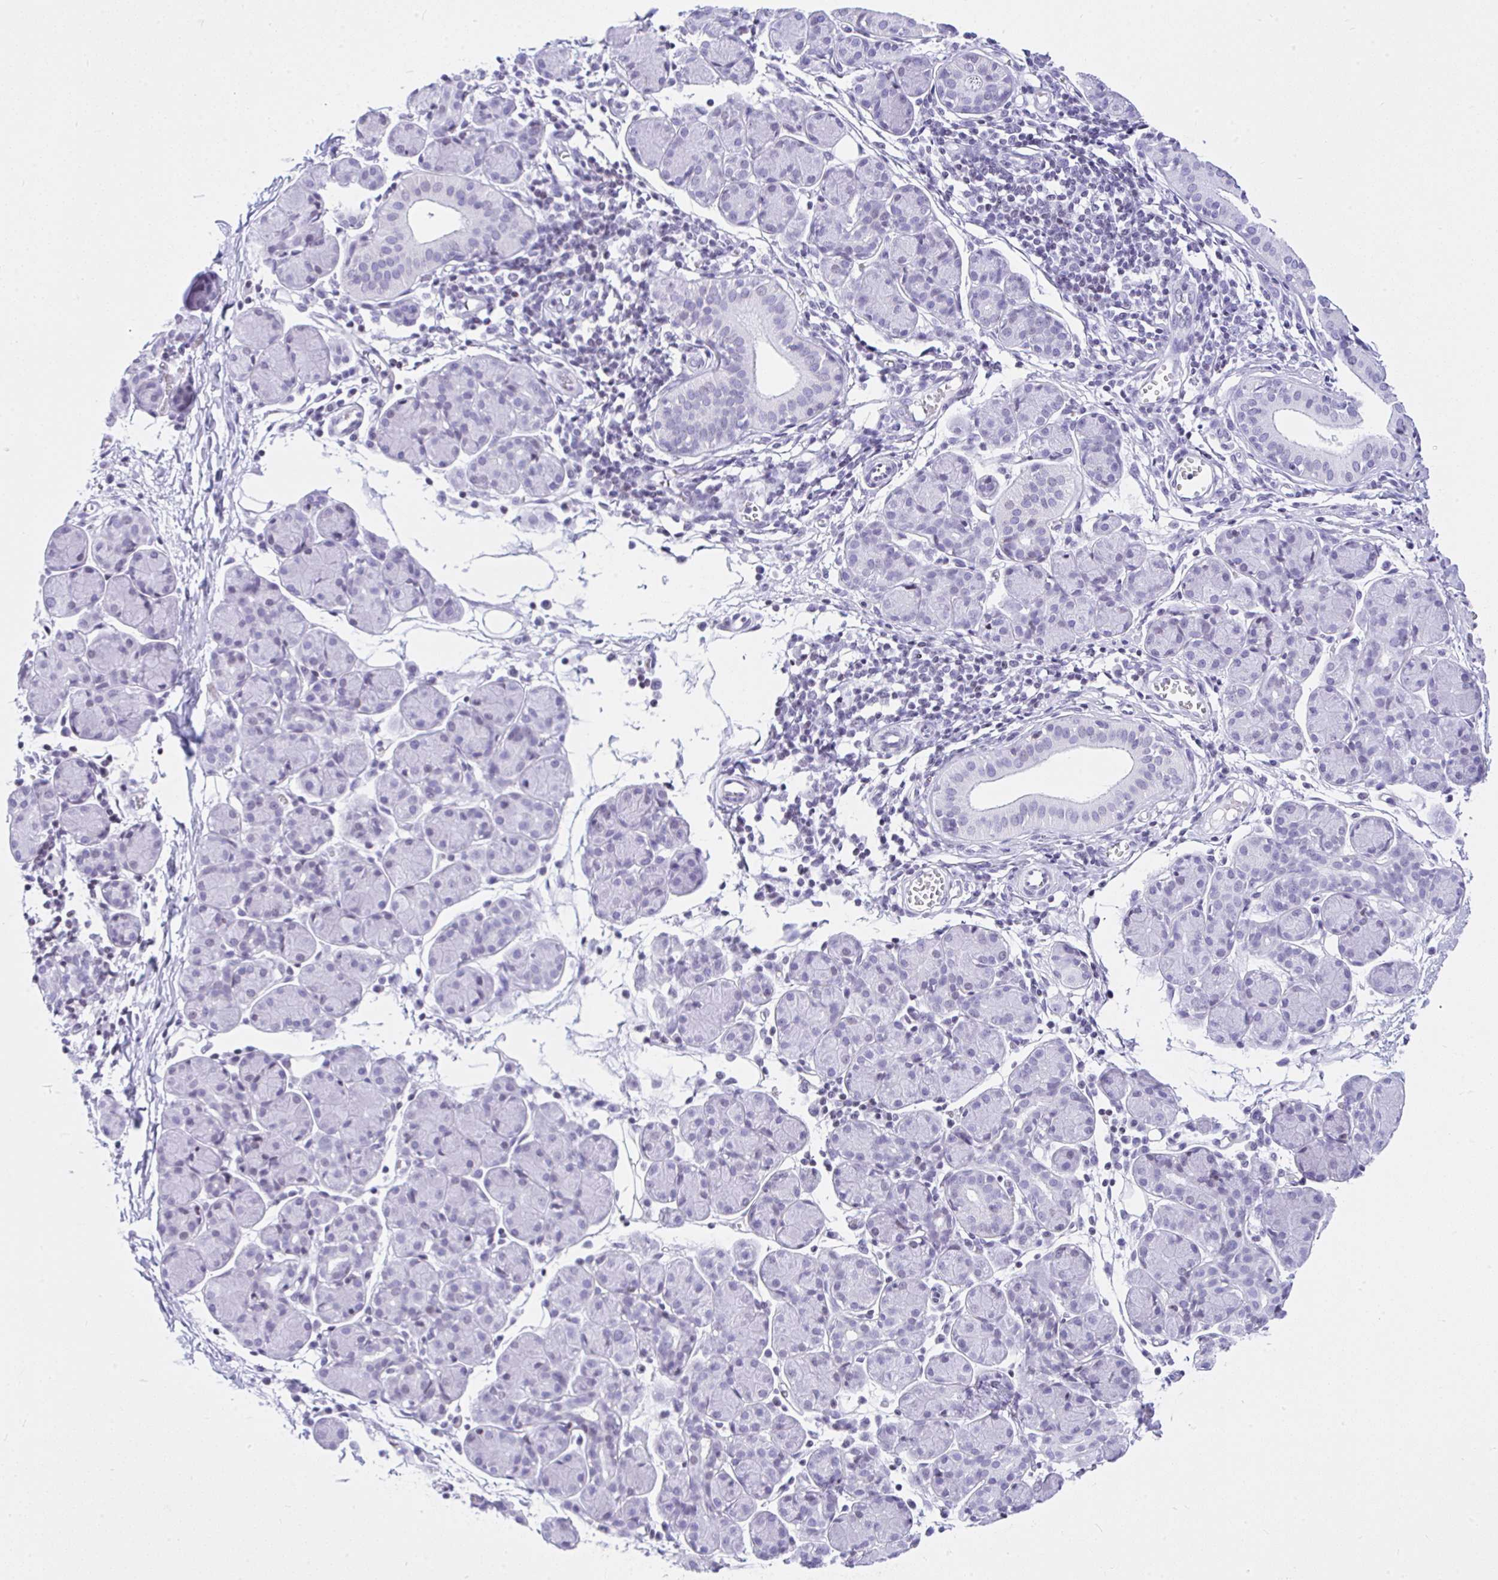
{"staining": {"intensity": "negative", "quantity": "none", "location": "none"}, "tissue": "salivary gland", "cell_type": "Glandular cells", "image_type": "normal", "snomed": [{"axis": "morphology", "description": "Normal tissue, NOS"}, {"axis": "morphology", "description": "Inflammation, NOS"}, {"axis": "topography", "description": "Lymph node"}, {"axis": "topography", "description": "Salivary gland"}], "caption": "Immunohistochemical staining of normal human salivary gland displays no significant expression in glandular cells. The staining is performed using DAB (3,3'-diaminobenzidine) brown chromogen with nuclei counter-stained in using hematoxylin.", "gene": "KRT27", "patient": {"sex": "male", "age": 3}}